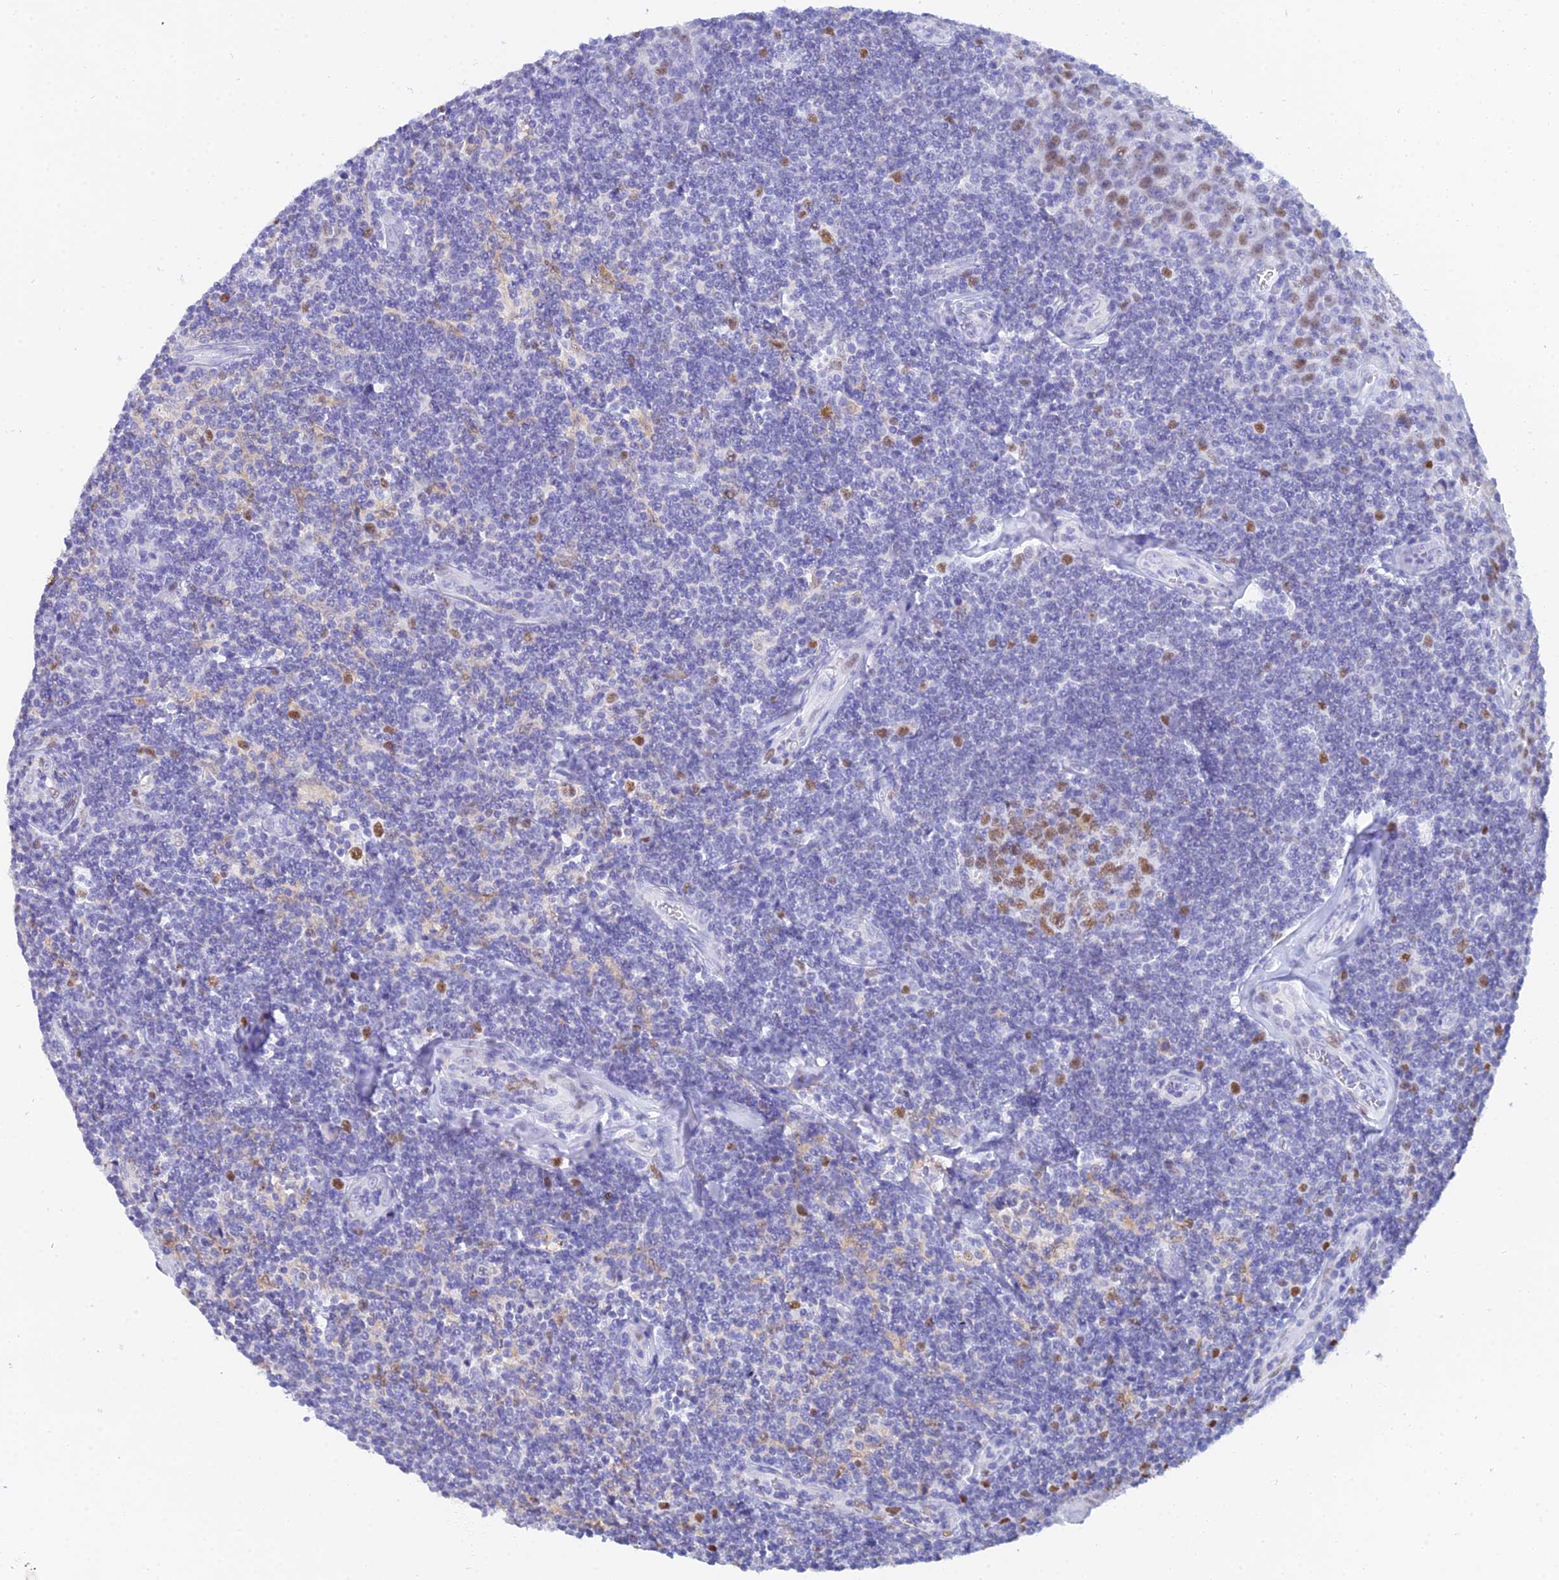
{"staining": {"intensity": "moderate", "quantity": ">75%", "location": "nuclear"}, "tissue": "tonsil", "cell_type": "Germinal center cells", "image_type": "normal", "snomed": [{"axis": "morphology", "description": "Normal tissue, NOS"}, {"axis": "topography", "description": "Tonsil"}], "caption": "DAB (3,3'-diaminobenzidine) immunohistochemical staining of benign tonsil exhibits moderate nuclear protein expression in approximately >75% of germinal center cells. The staining was performed using DAB to visualize the protein expression in brown, while the nuclei were stained in blue with hematoxylin (Magnification: 20x).", "gene": "MCM2", "patient": {"sex": "male", "age": 27}}